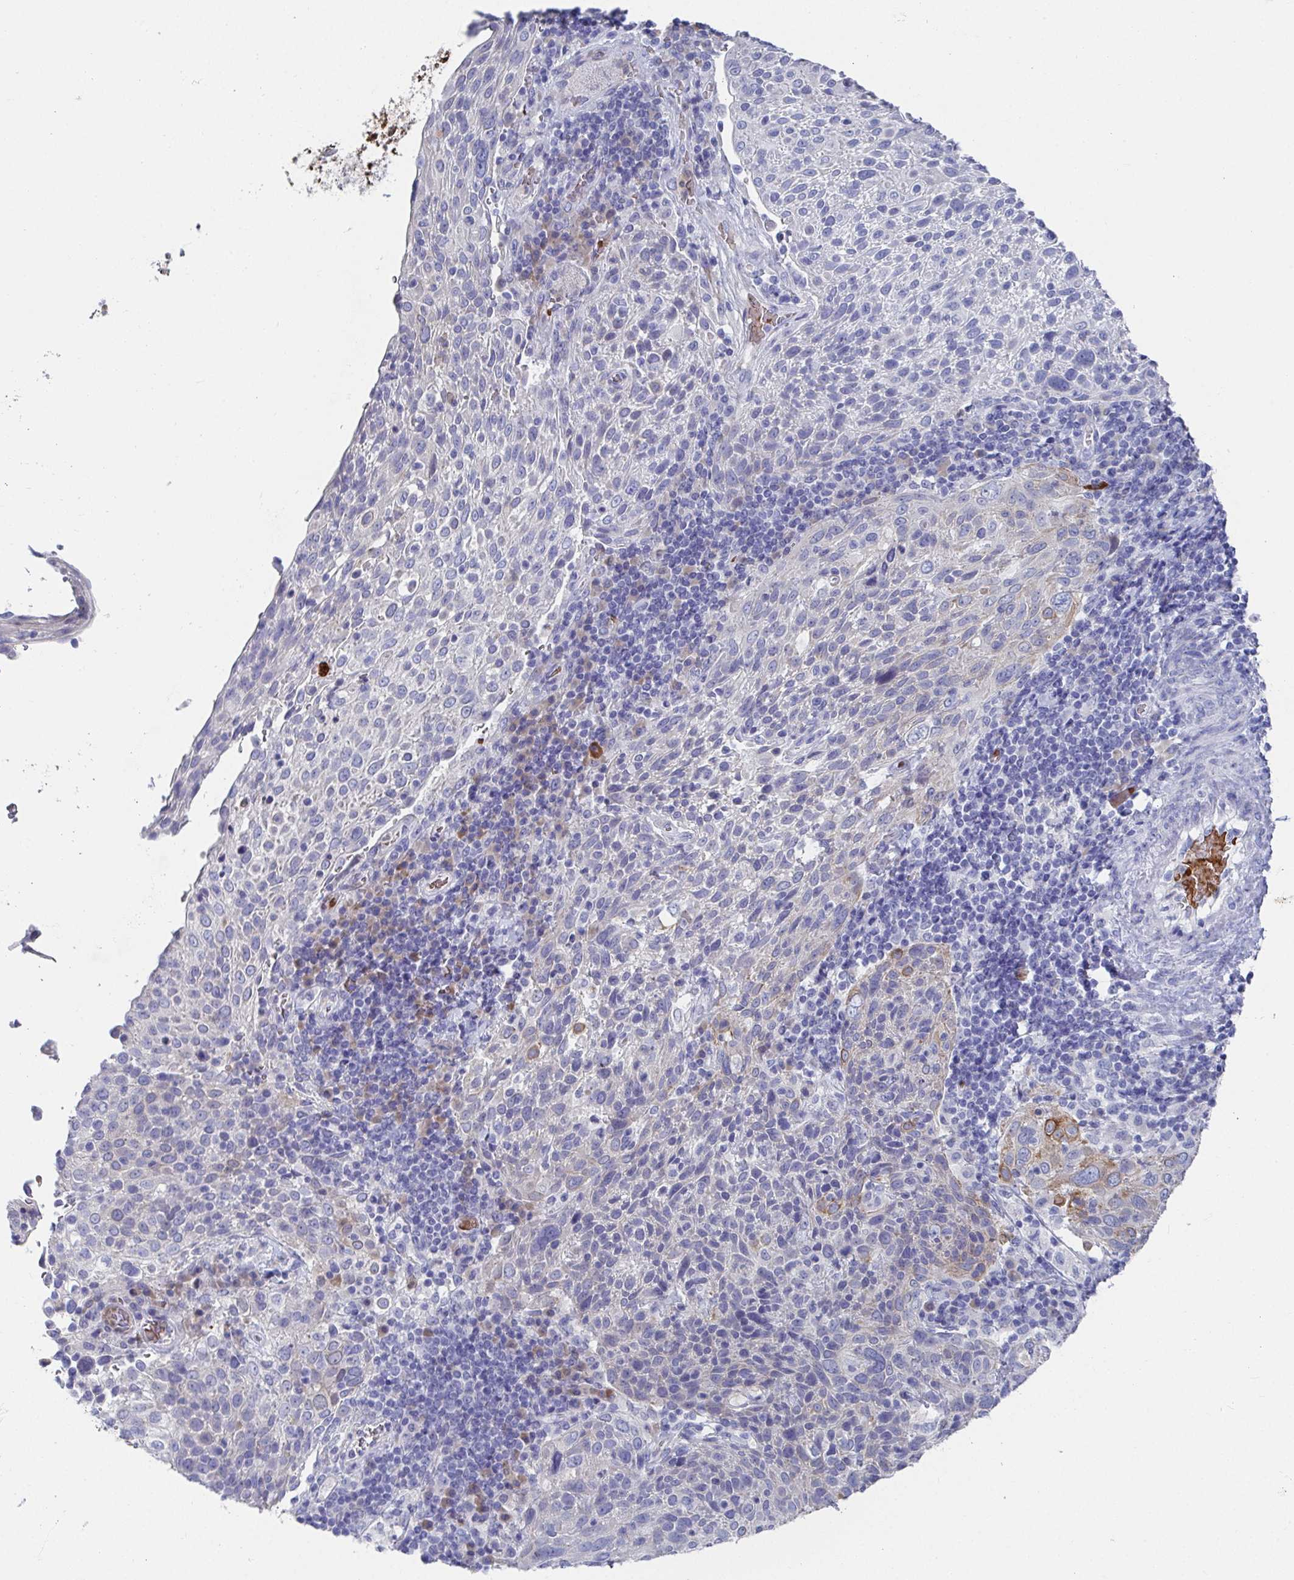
{"staining": {"intensity": "moderate", "quantity": "<25%", "location": "cytoplasmic/membranous"}, "tissue": "cervical cancer", "cell_type": "Tumor cells", "image_type": "cancer", "snomed": [{"axis": "morphology", "description": "Squamous cell carcinoma, NOS"}, {"axis": "topography", "description": "Cervix"}], "caption": "This histopathology image exhibits IHC staining of human cervical cancer (squamous cell carcinoma), with low moderate cytoplasmic/membranous expression in about <25% of tumor cells.", "gene": "CLDN8", "patient": {"sex": "female", "age": 61}}